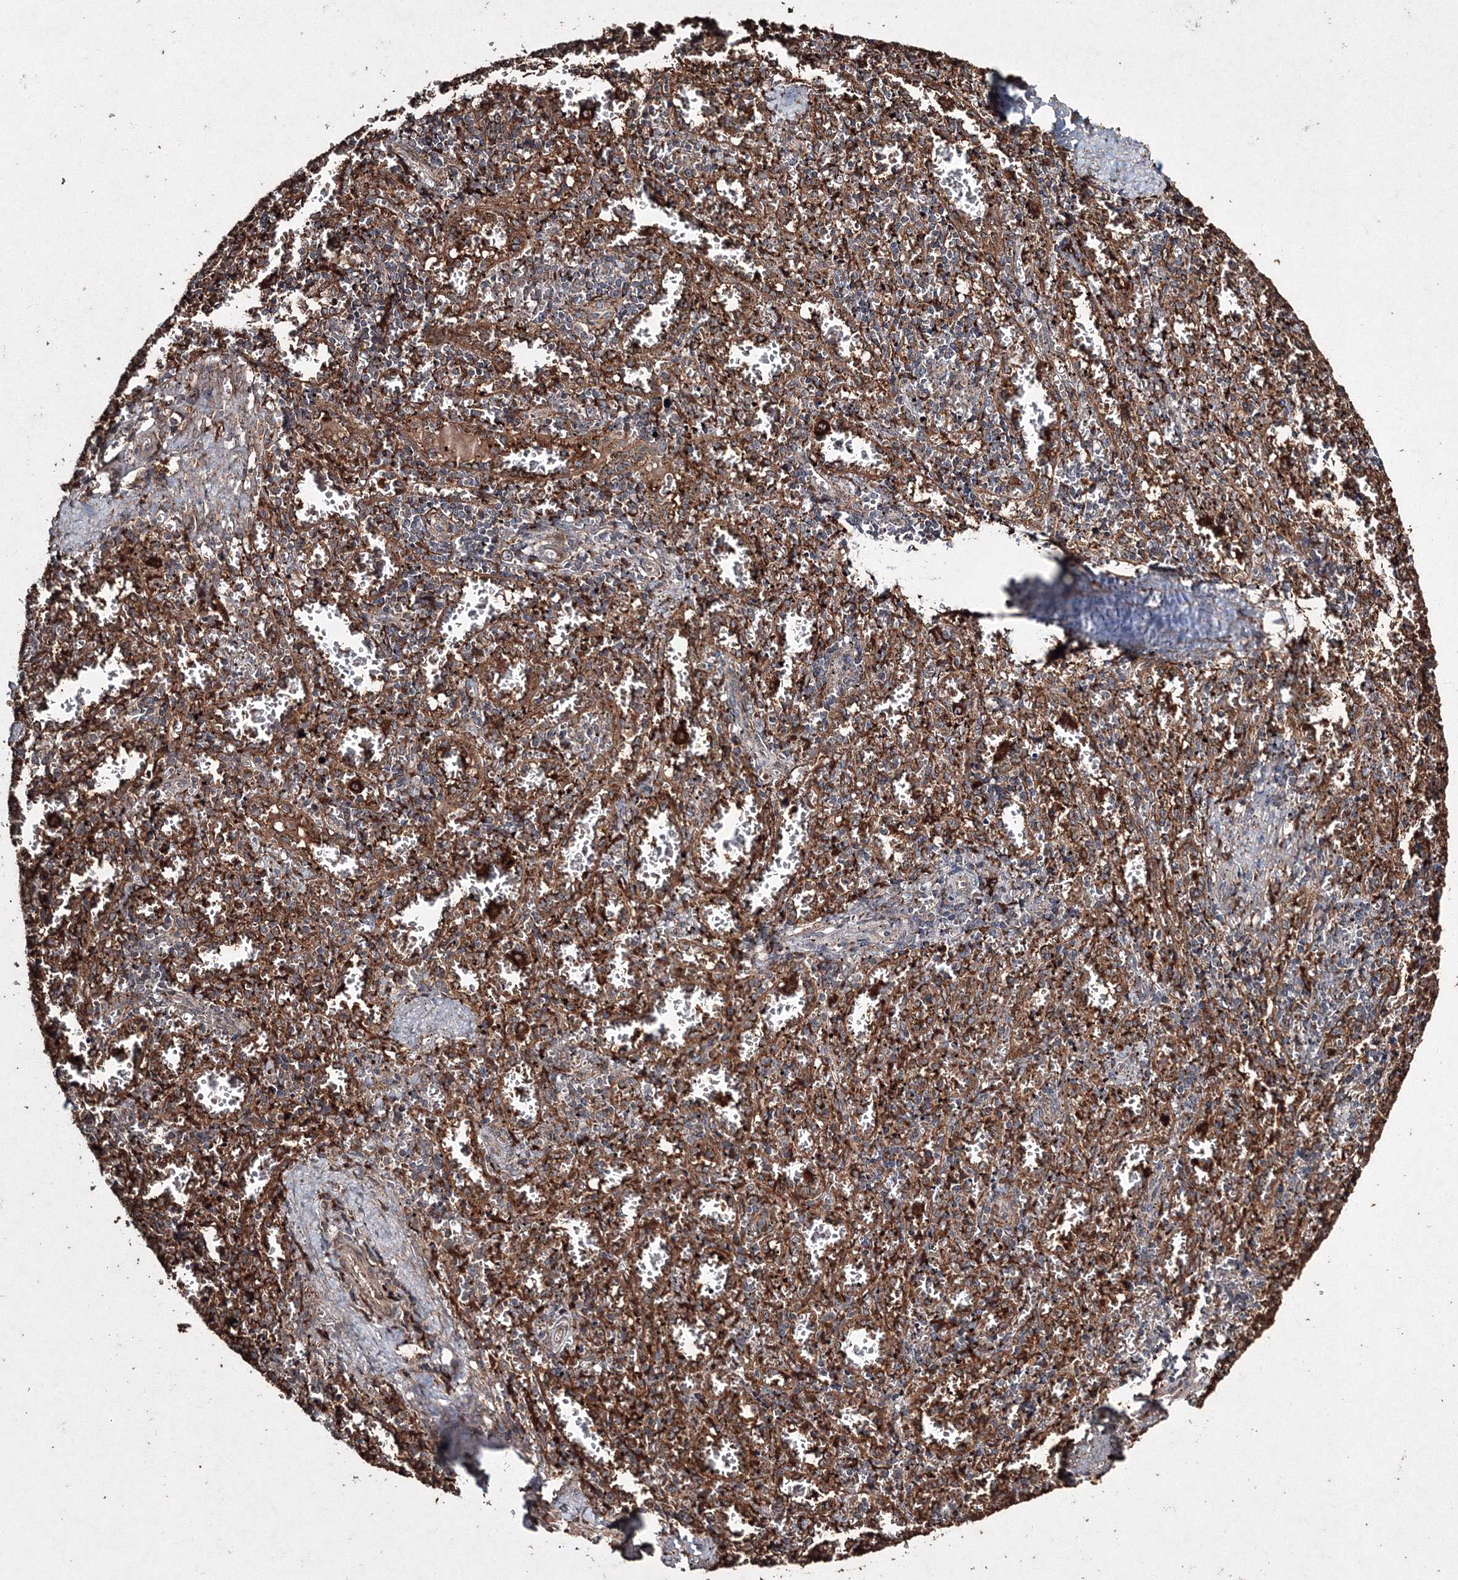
{"staining": {"intensity": "moderate", "quantity": "25%-75%", "location": "cytoplasmic/membranous"}, "tissue": "spleen", "cell_type": "Cells in red pulp", "image_type": "normal", "snomed": [{"axis": "morphology", "description": "Normal tissue, NOS"}, {"axis": "topography", "description": "Spleen"}], "caption": "Immunohistochemical staining of unremarkable human spleen displays moderate cytoplasmic/membranous protein expression in about 25%-75% of cells in red pulp.", "gene": "RANBP3L", "patient": {"sex": "male", "age": 11}}